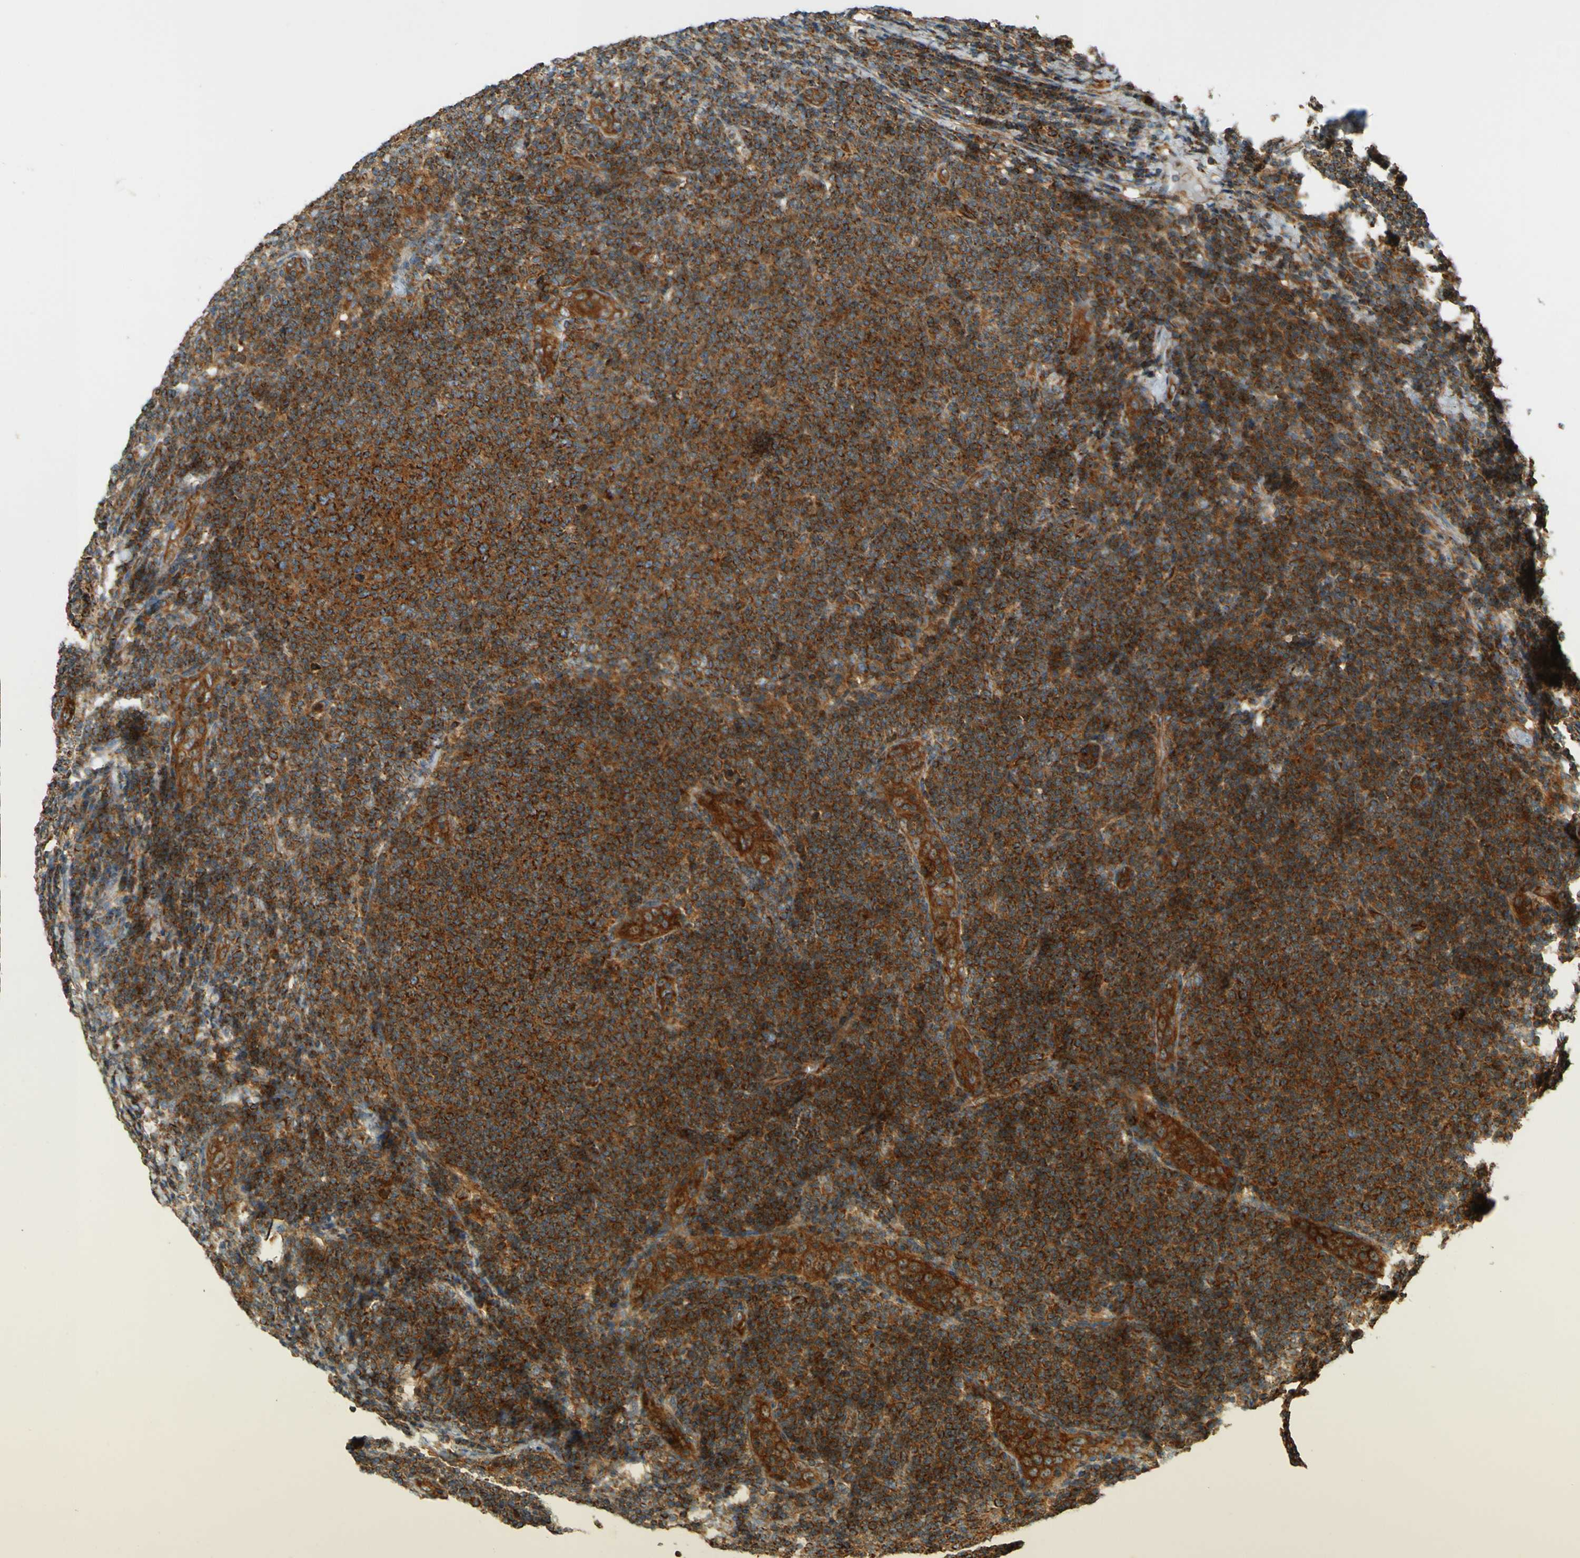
{"staining": {"intensity": "strong", "quantity": ">75%", "location": "cytoplasmic/membranous"}, "tissue": "lymphoma", "cell_type": "Tumor cells", "image_type": "cancer", "snomed": [{"axis": "morphology", "description": "Malignant lymphoma, non-Hodgkin's type, Low grade"}, {"axis": "topography", "description": "Lymph node"}], "caption": "A photomicrograph showing strong cytoplasmic/membranous positivity in approximately >75% of tumor cells in lymphoma, as visualized by brown immunohistochemical staining.", "gene": "DNAJC5", "patient": {"sex": "male", "age": 66}}